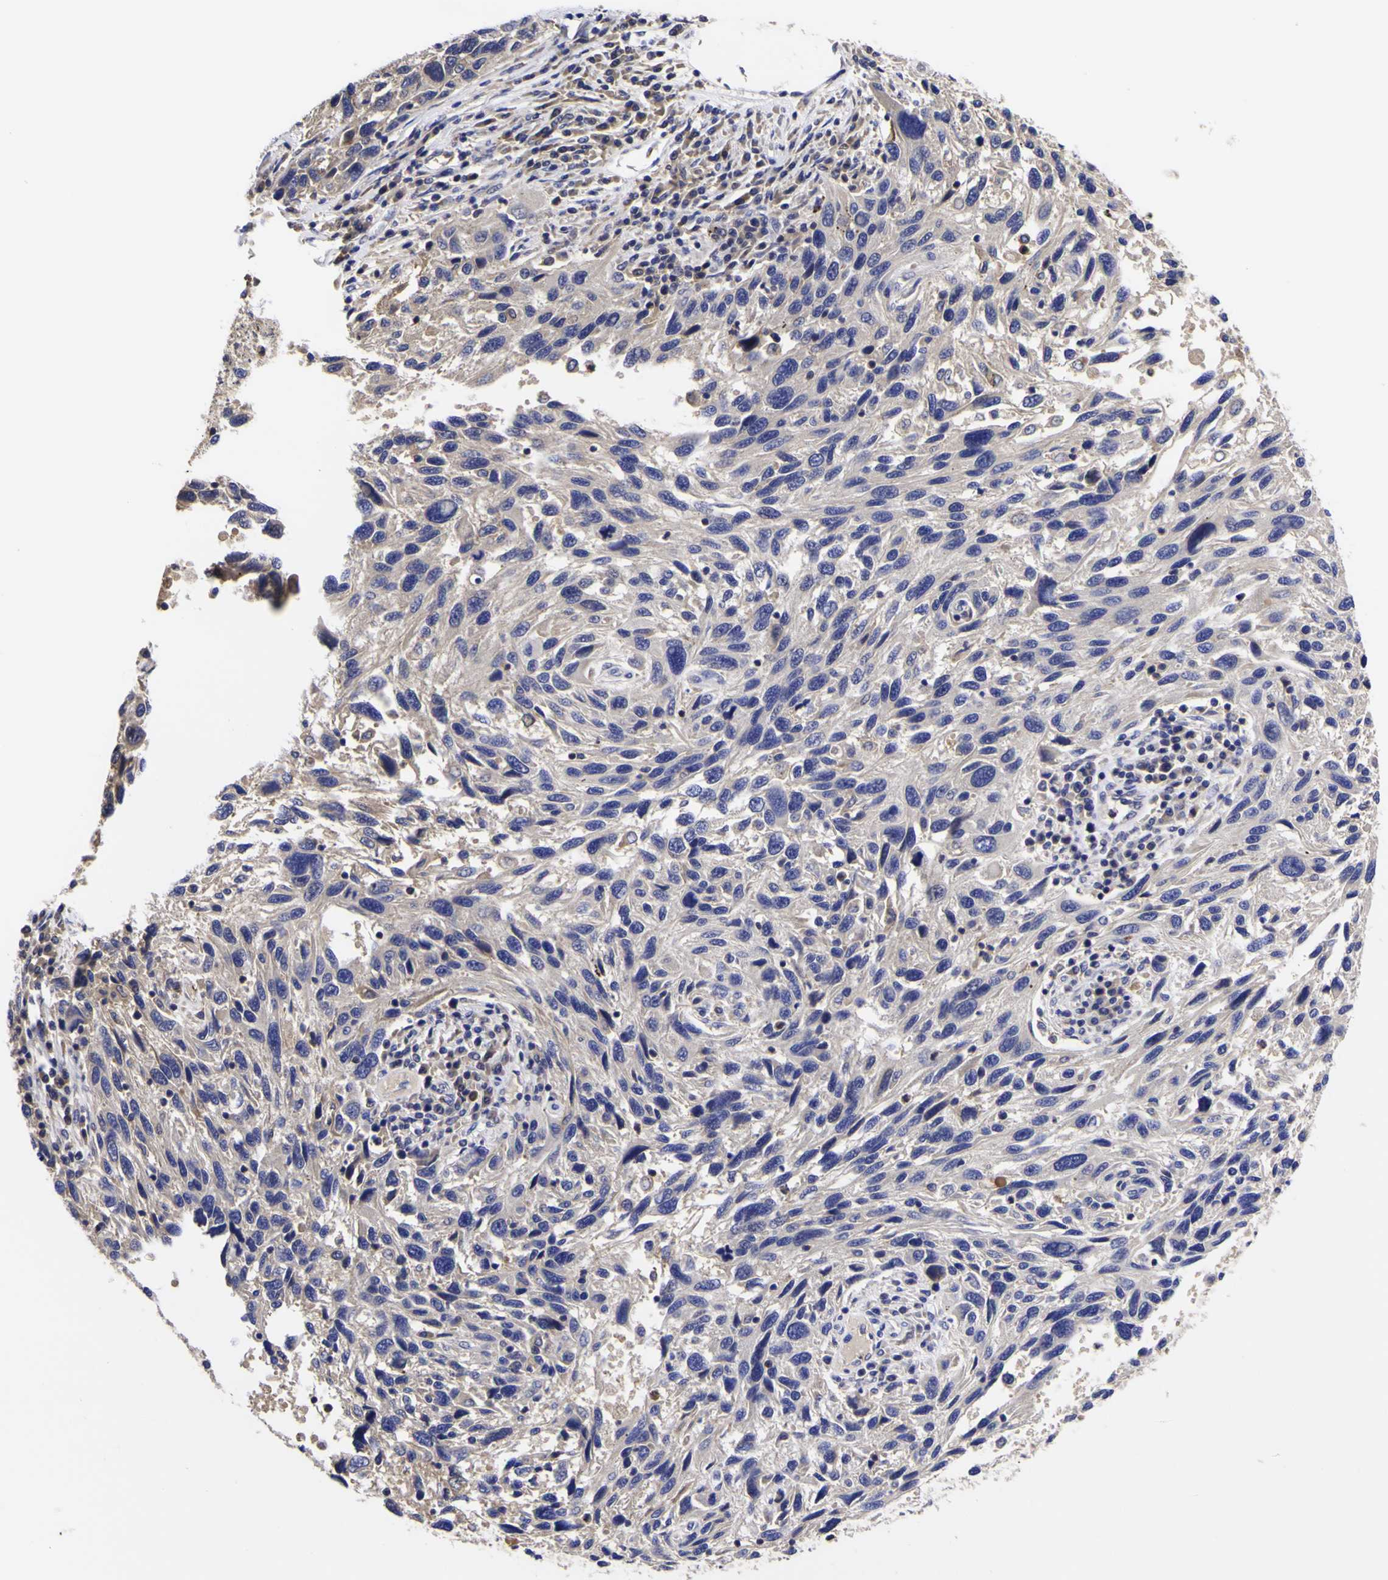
{"staining": {"intensity": "negative", "quantity": "none", "location": "none"}, "tissue": "melanoma", "cell_type": "Tumor cells", "image_type": "cancer", "snomed": [{"axis": "morphology", "description": "Malignant melanoma, NOS"}, {"axis": "topography", "description": "Skin"}], "caption": "This micrograph is of malignant melanoma stained with immunohistochemistry to label a protein in brown with the nuclei are counter-stained blue. There is no expression in tumor cells.", "gene": "MAPK14", "patient": {"sex": "male", "age": 53}}